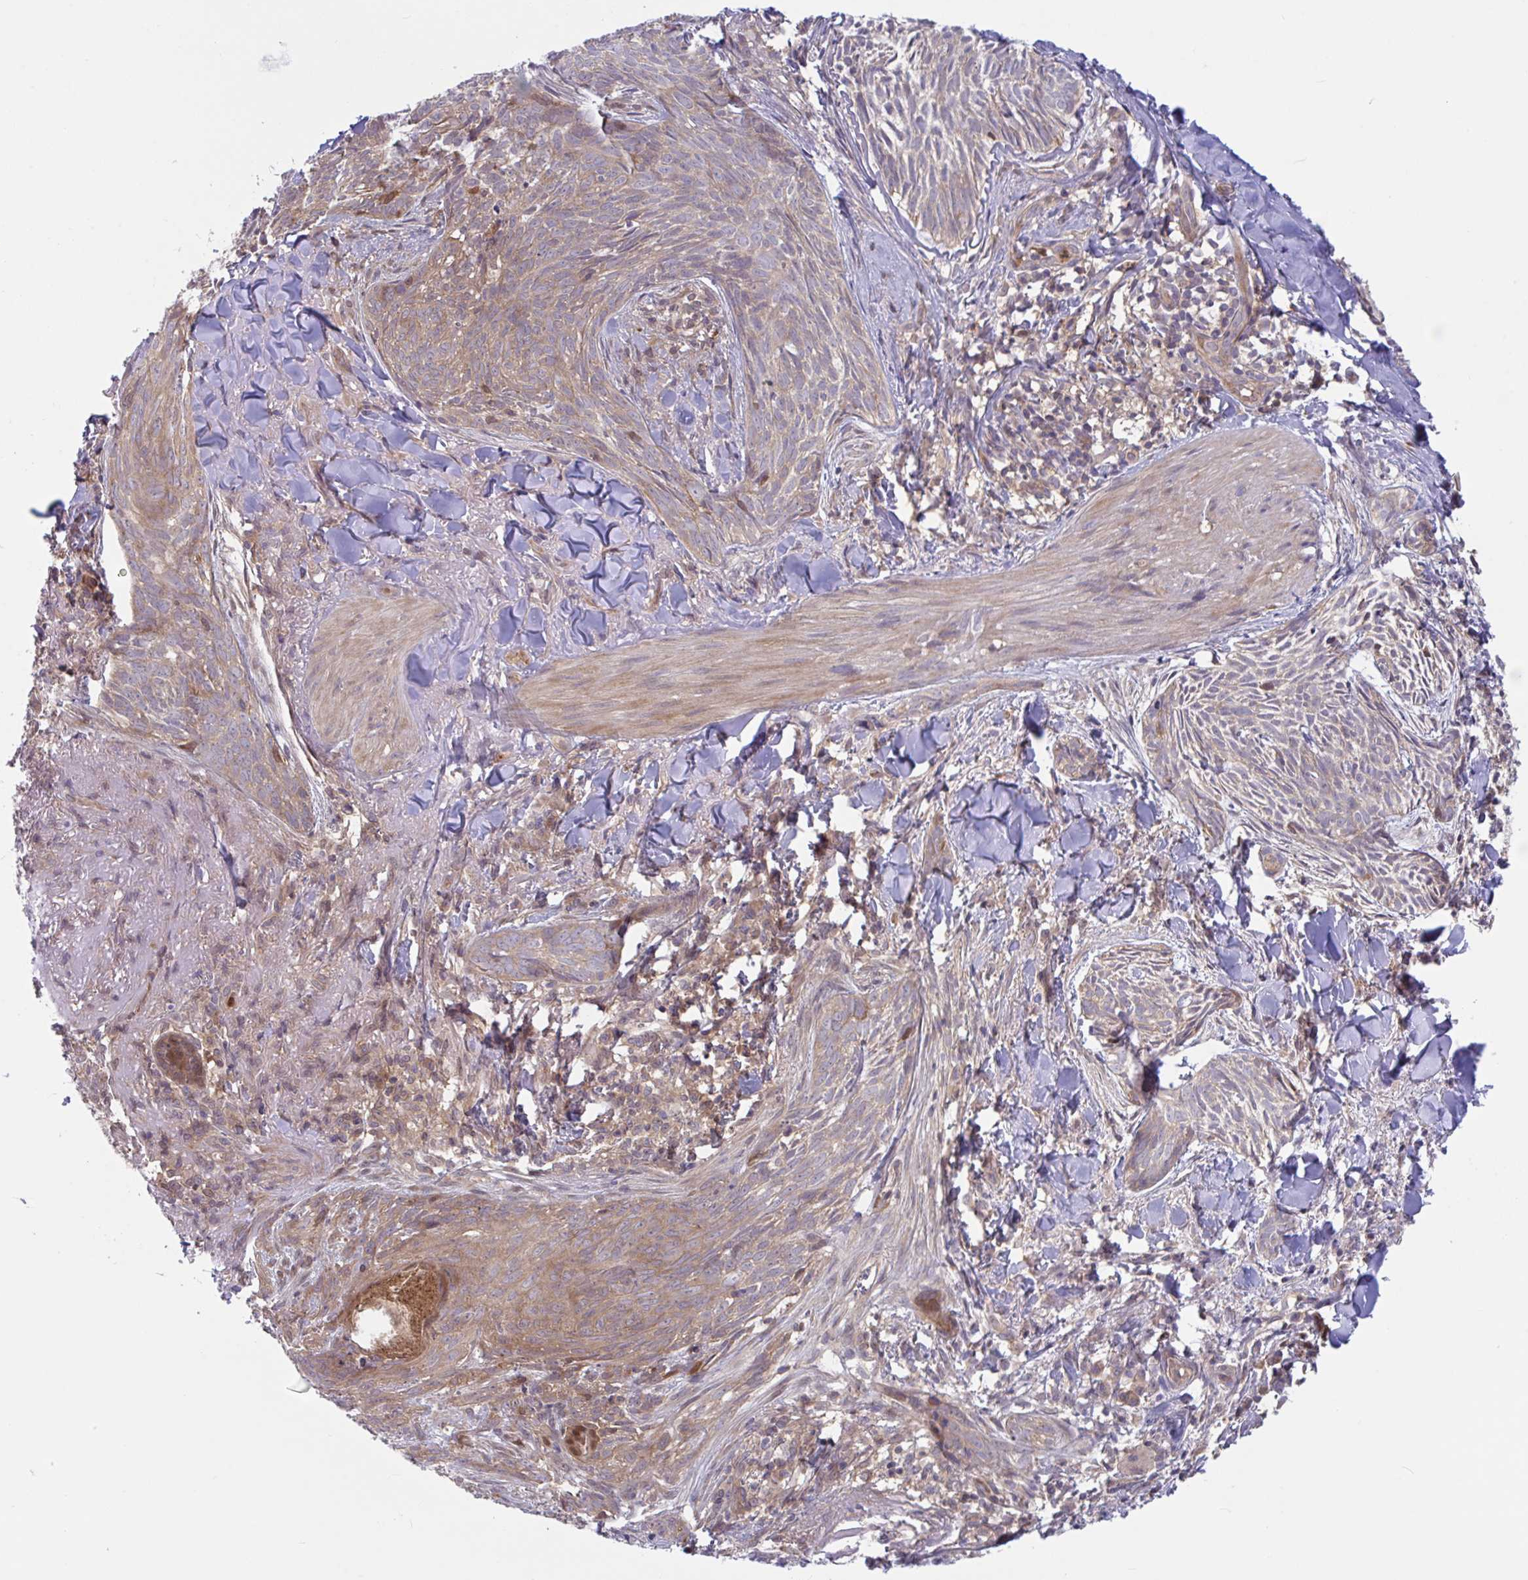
{"staining": {"intensity": "weak", "quantity": ">75%", "location": "cytoplasmic/membranous"}, "tissue": "skin cancer", "cell_type": "Tumor cells", "image_type": "cancer", "snomed": [{"axis": "morphology", "description": "Basal cell carcinoma"}, {"axis": "topography", "description": "Skin"}], "caption": "The micrograph demonstrates immunohistochemical staining of skin cancer. There is weak cytoplasmic/membranous staining is present in approximately >75% of tumor cells.", "gene": "LMNTD2", "patient": {"sex": "female", "age": 93}}